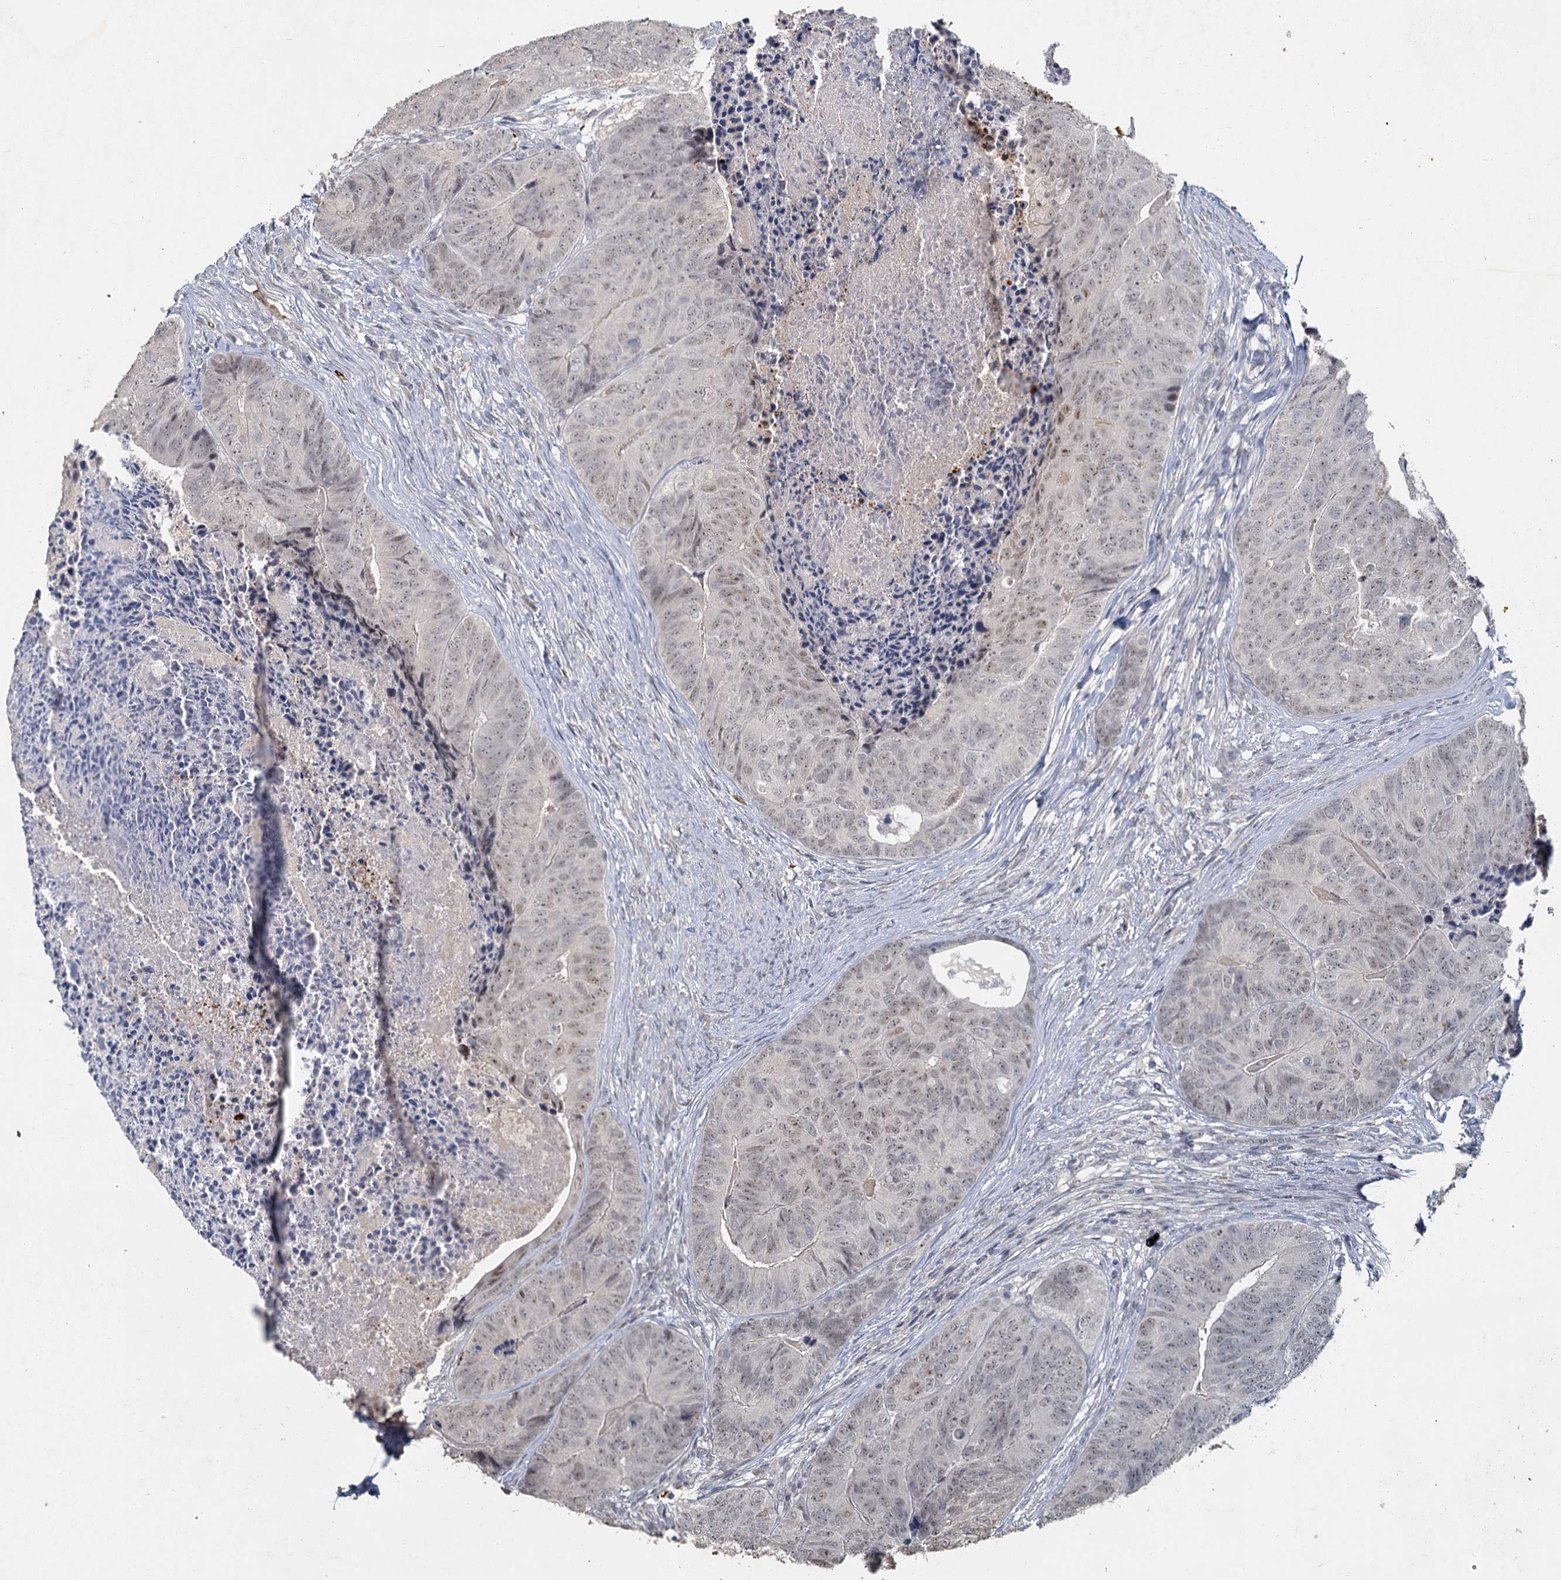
{"staining": {"intensity": "weak", "quantity": "<25%", "location": "nuclear"}, "tissue": "colorectal cancer", "cell_type": "Tumor cells", "image_type": "cancer", "snomed": [{"axis": "morphology", "description": "Adenocarcinoma, NOS"}, {"axis": "topography", "description": "Colon"}], "caption": "Immunohistochemical staining of colorectal cancer shows no significant positivity in tumor cells.", "gene": "MUCL1", "patient": {"sex": "female", "age": 67}}